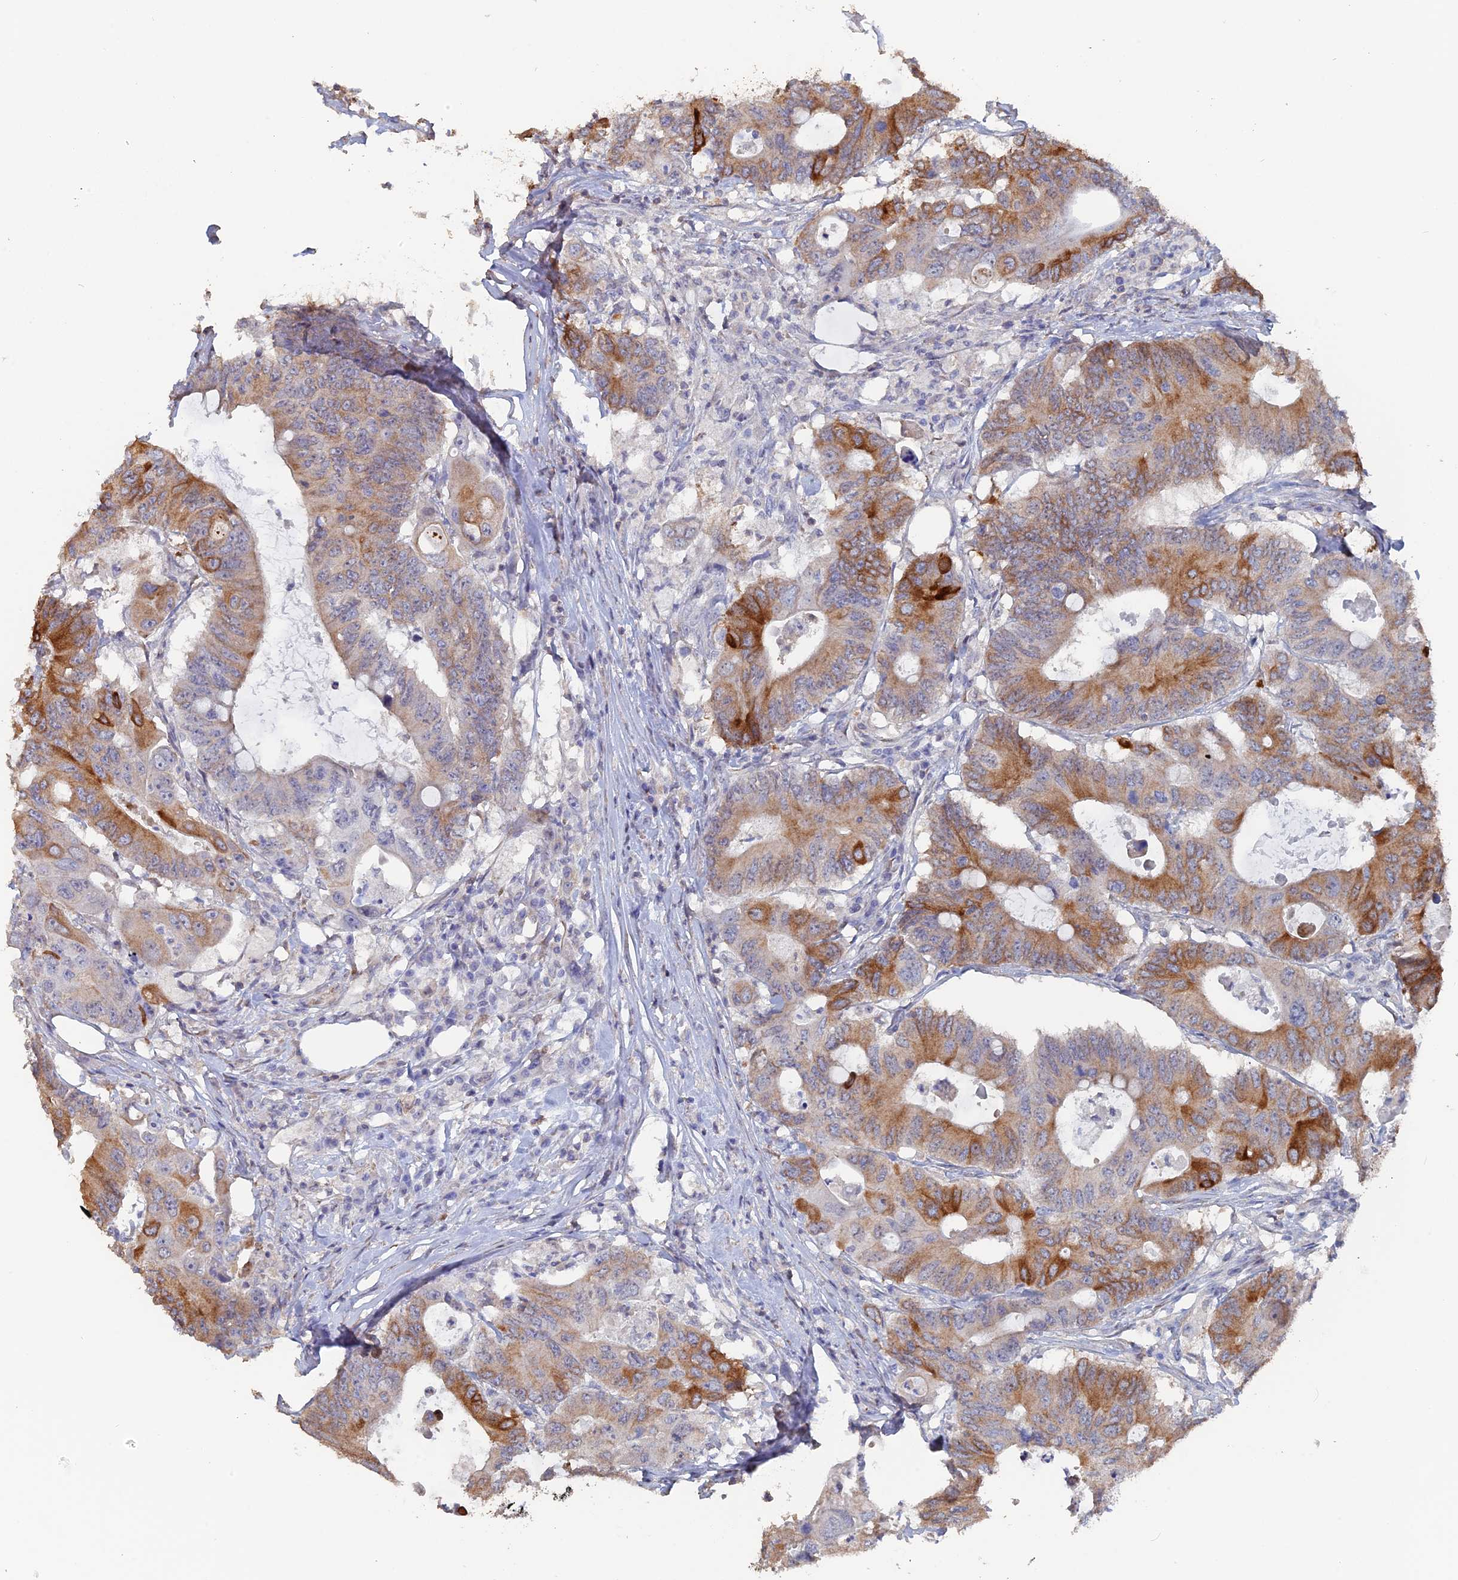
{"staining": {"intensity": "strong", "quantity": "25%-75%", "location": "cytoplasmic/membranous"}, "tissue": "colorectal cancer", "cell_type": "Tumor cells", "image_type": "cancer", "snomed": [{"axis": "morphology", "description": "Adenocarcinoma, NOS"}, {"axis": "topography", "description": "Colon"}], "caption": "Immunohistochemistry image of adenocarcinoma (colorectal) stained for a protein (brown), which exhibits high levels of strong cytoplasmic/membranous staining in about 25%-75% of tumor cells.", "gene": "SEMG2", "patient": {"sex": "male", "age": 71}}